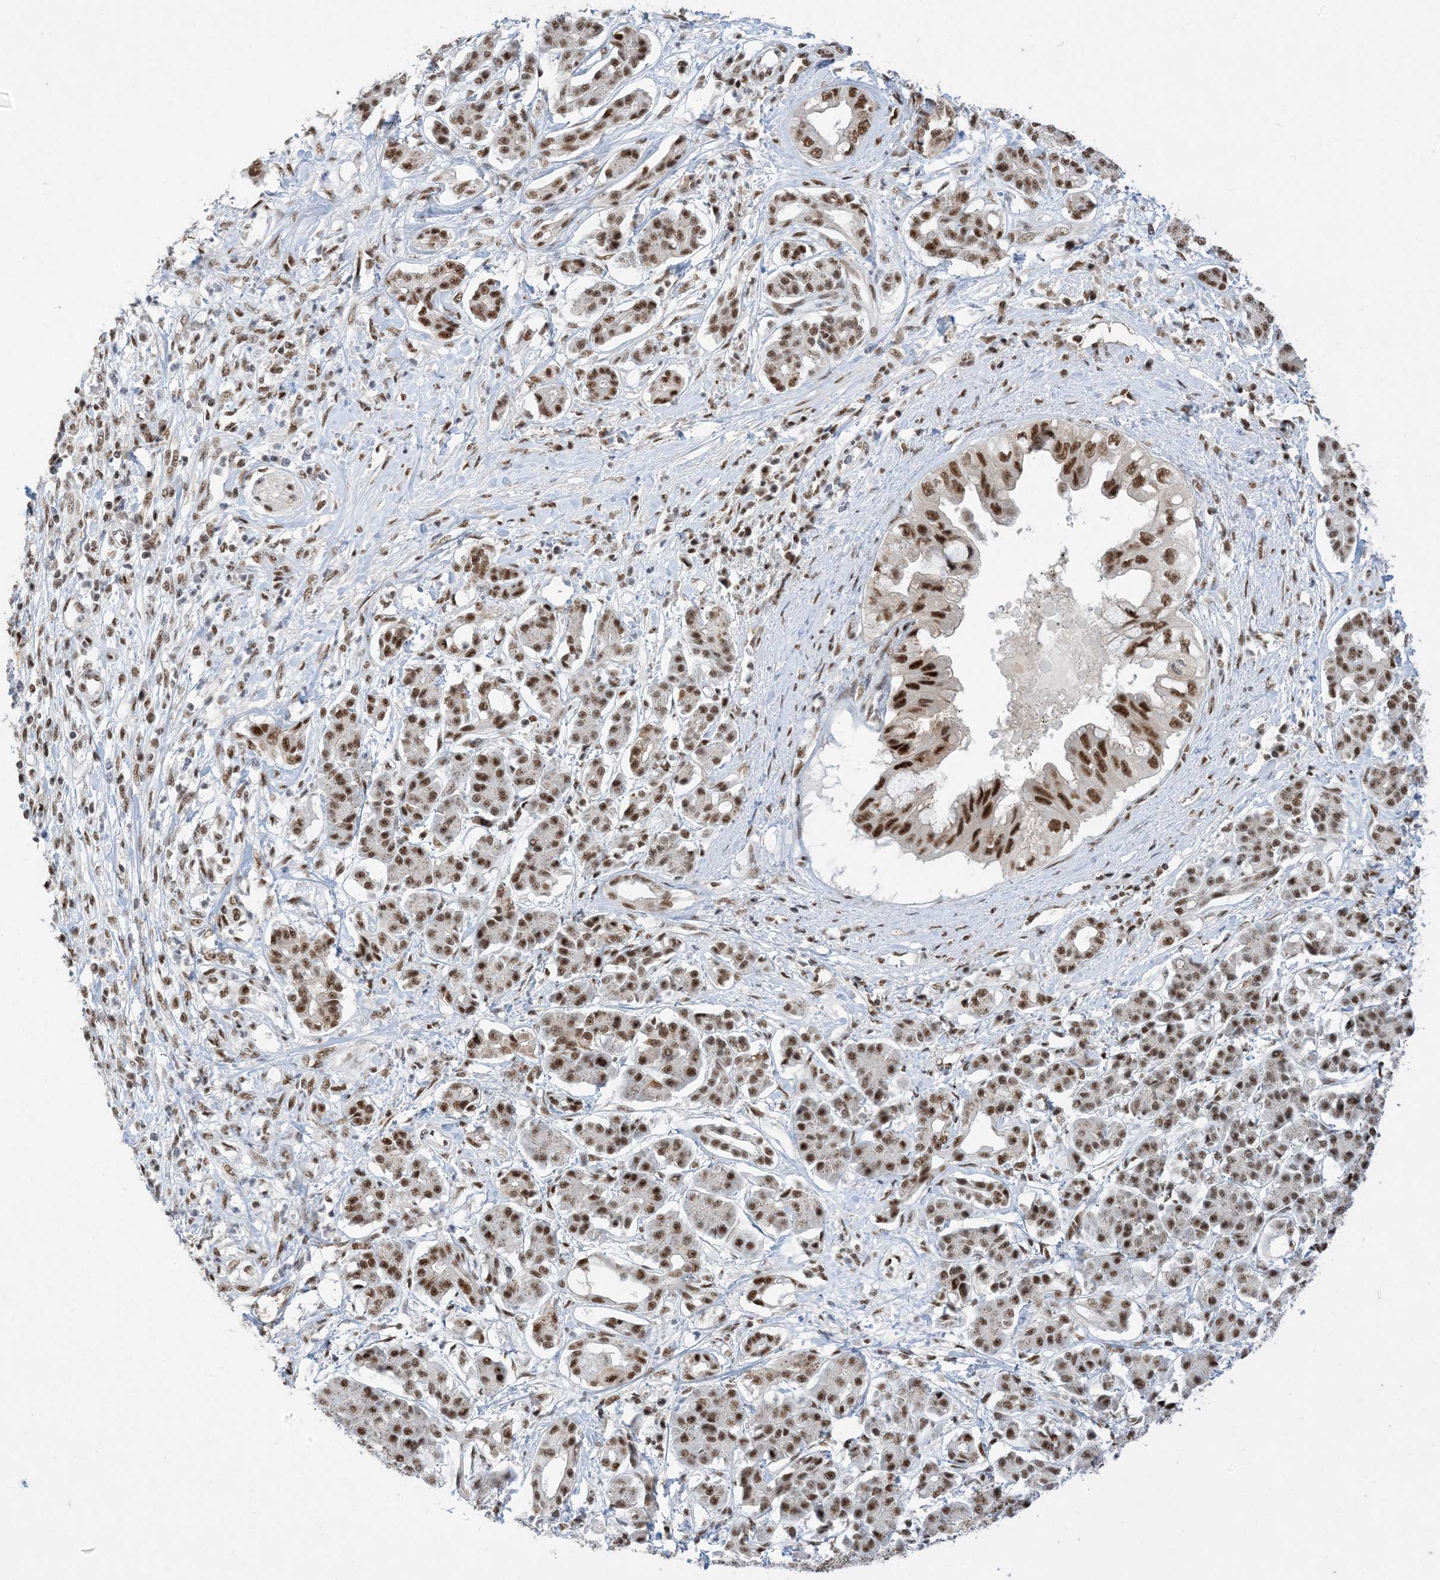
{"staining": {"intensity": "strong", "quantity": ">75%", "location": "nuclear"}, "tissue": "pancreatic cancer", "cell_type": "Tumor cells", "image_type": "cancer", "snomed": [{"axis": "morphology", "description": "Adenocarcinoma, NOS"}, {"axis": "topography", "description": "Pancreas"}], "caption": "Brown immunohistochemical staining in human adenocarcinoma (pancreatic) shows strong nuclear expression in approximately >75% of tumor cells. The staining is performed using DAB (3,3'-diaminobenzidine) brown chromogen to label protein expression. The nuclei are counter-stained blue using hematoxylin.", "gene": "SF3A3", "patient": {"sex": "female", "age": 56}}